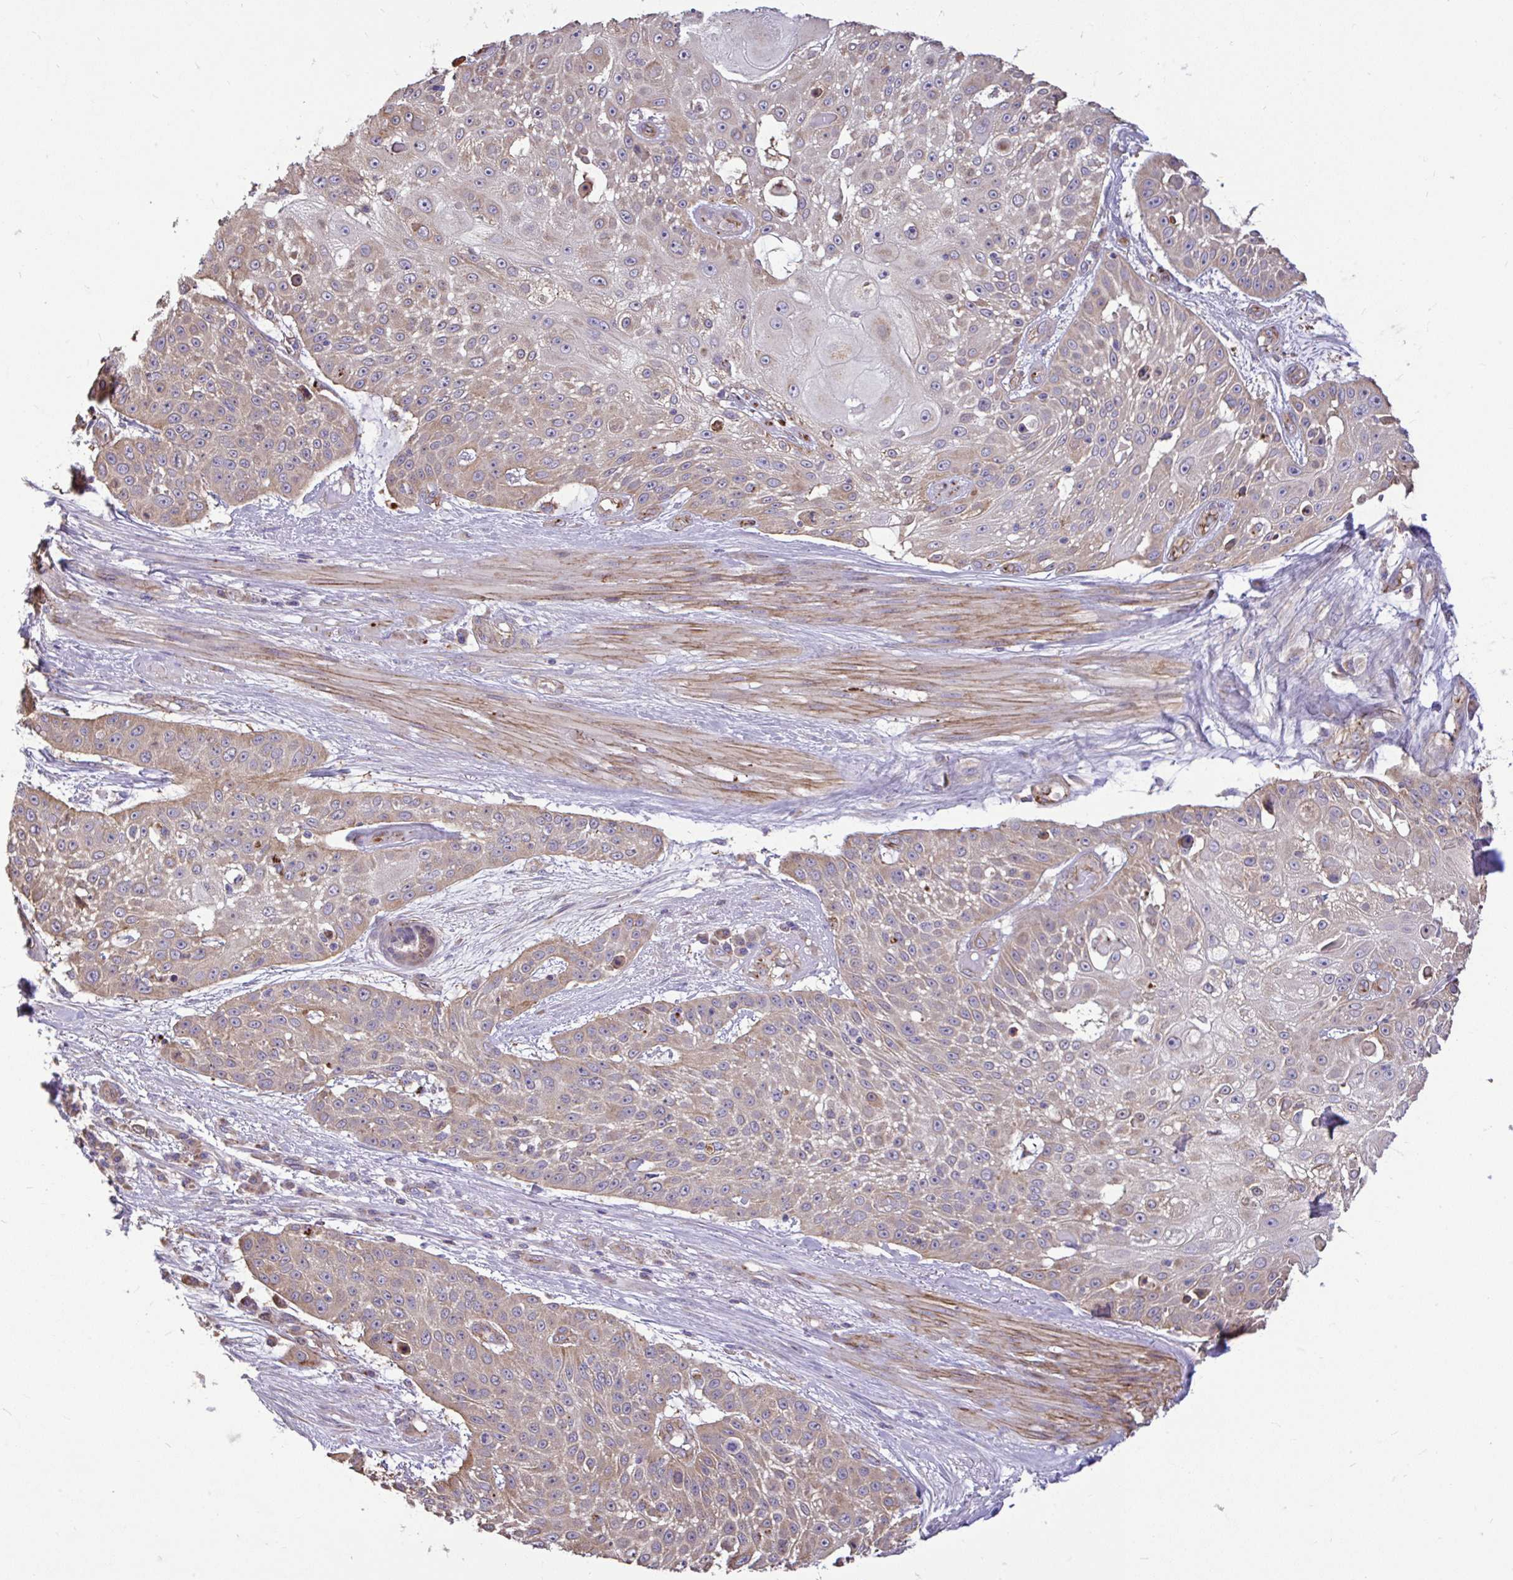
{"staining": {"intensity": "weak", "quantity": ">75%", "location": "cytoplasmic/membranous"}, "tissue": "skin cancer", "cell_type": "Tumor cells", "image_type": "cancer", "snomed": [{"axis": "morphology", "description": "Squamous cell carcinoma, NOS"}, {"axis": "topography", "description": "Skin"}], "caption": "Skin cancer (squamous cell carcinoma) tissue displays weak cytoplasmic/membranous positivity in about >75% of tumor cells", "gene": "PTPRK", "patient": {"sex": "female", "age": 86}}